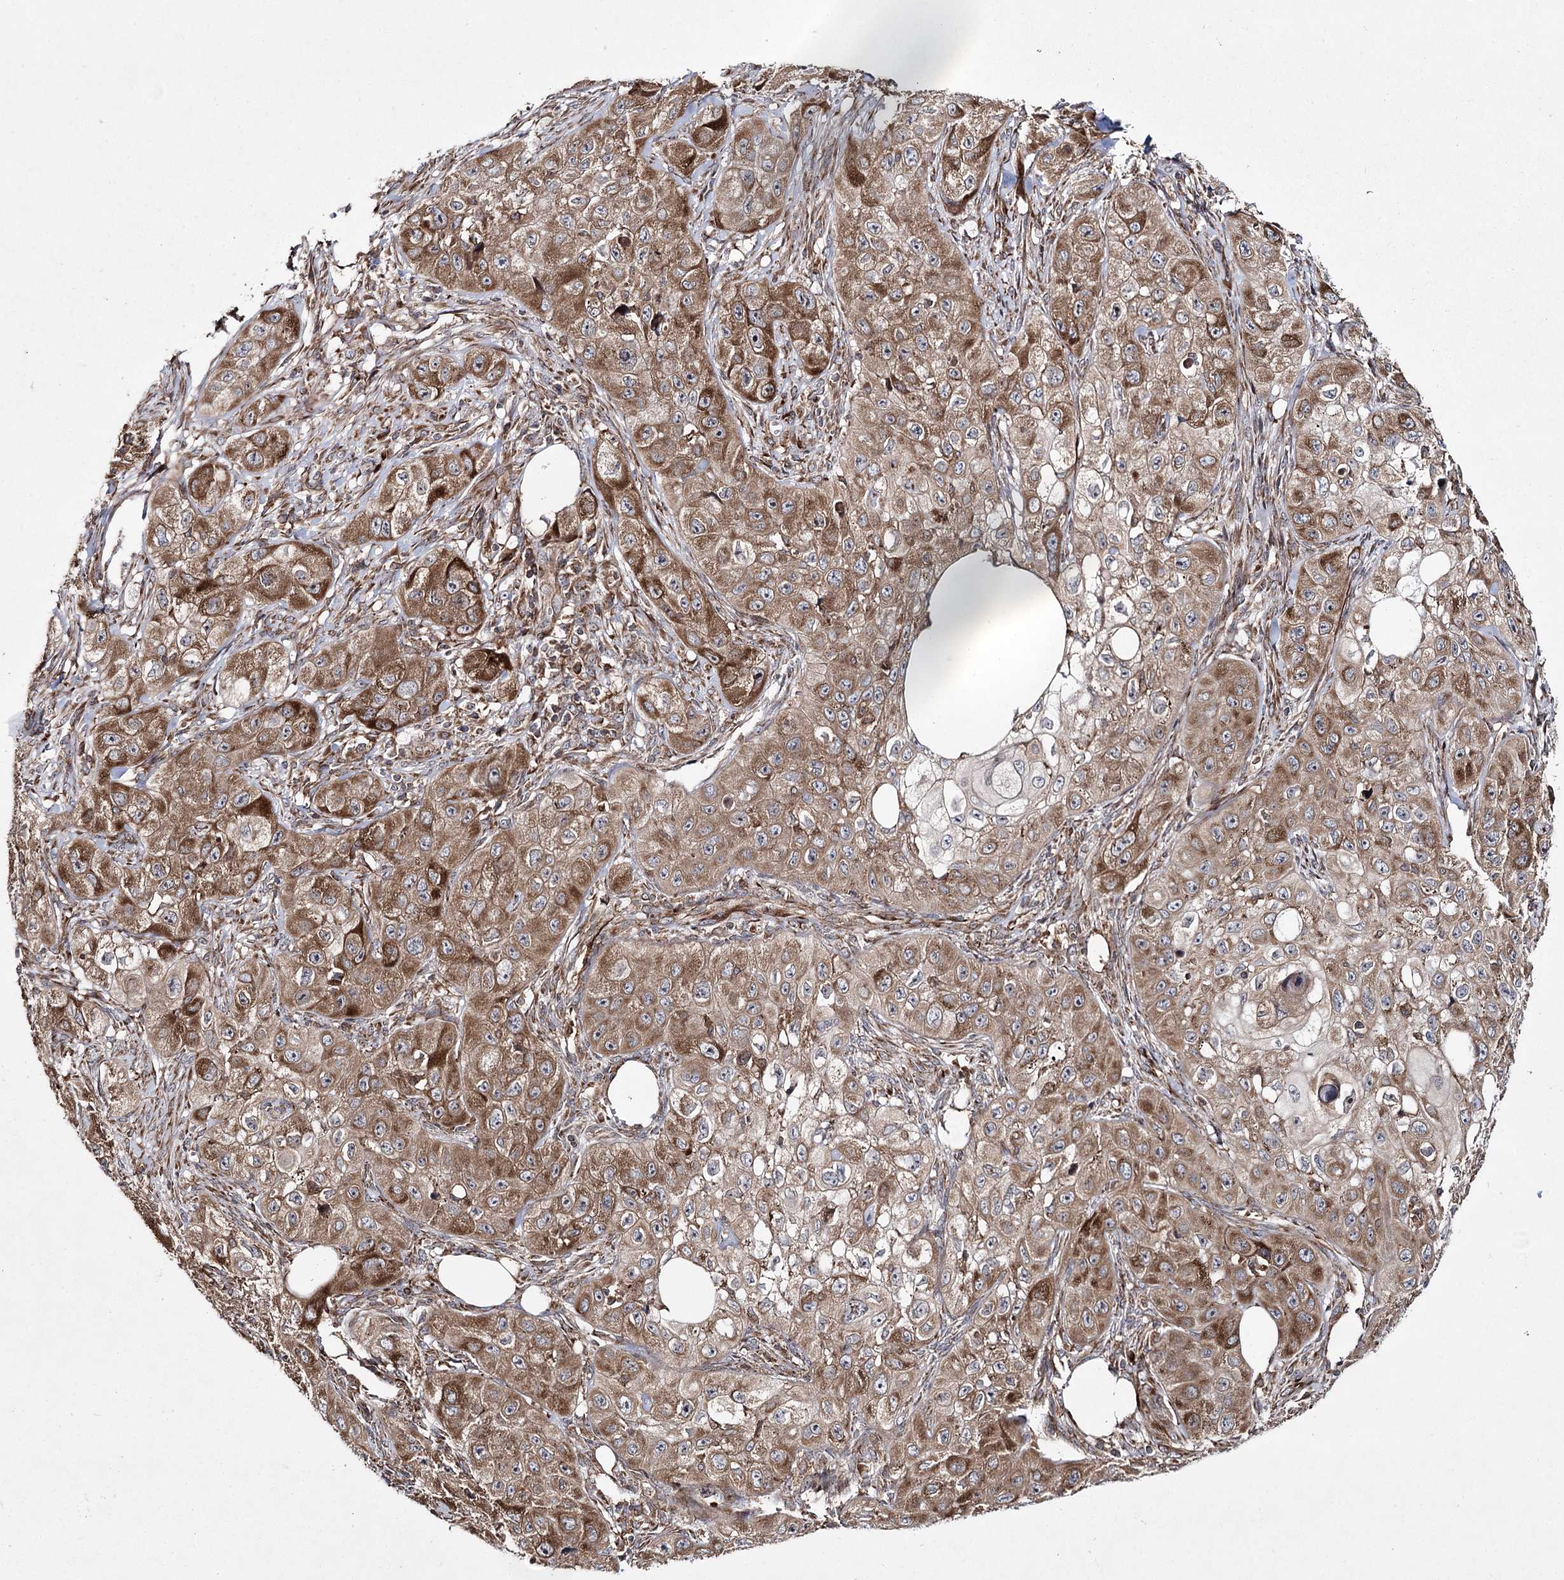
{"staining": {"intensity": "moderate", "quantity": ">75%", "location": "cytoplasmic/membranous"}, "tissue": "skin cancer", "cell_type": "Tumor cells", "image_type": "cancer", "snomed": [{"axis": "morphology", "description": "Squamous cell carcinoma, NOS"}, {"axis": "topography", "description": "Skin"}, {"axis": "topography", "description": "Subcutis"}], "caption": "Immunohistochemistry (IHC) micrograph of squamous cell carcinoma (skin) stained for a protein (brown), which demonstrates medium levels of moderate cytoplasmic/membranous positivity in approximately >75% of tumor cells.", "gene": "HECTD2", "patient": {"sex": "male", "age": 73}}